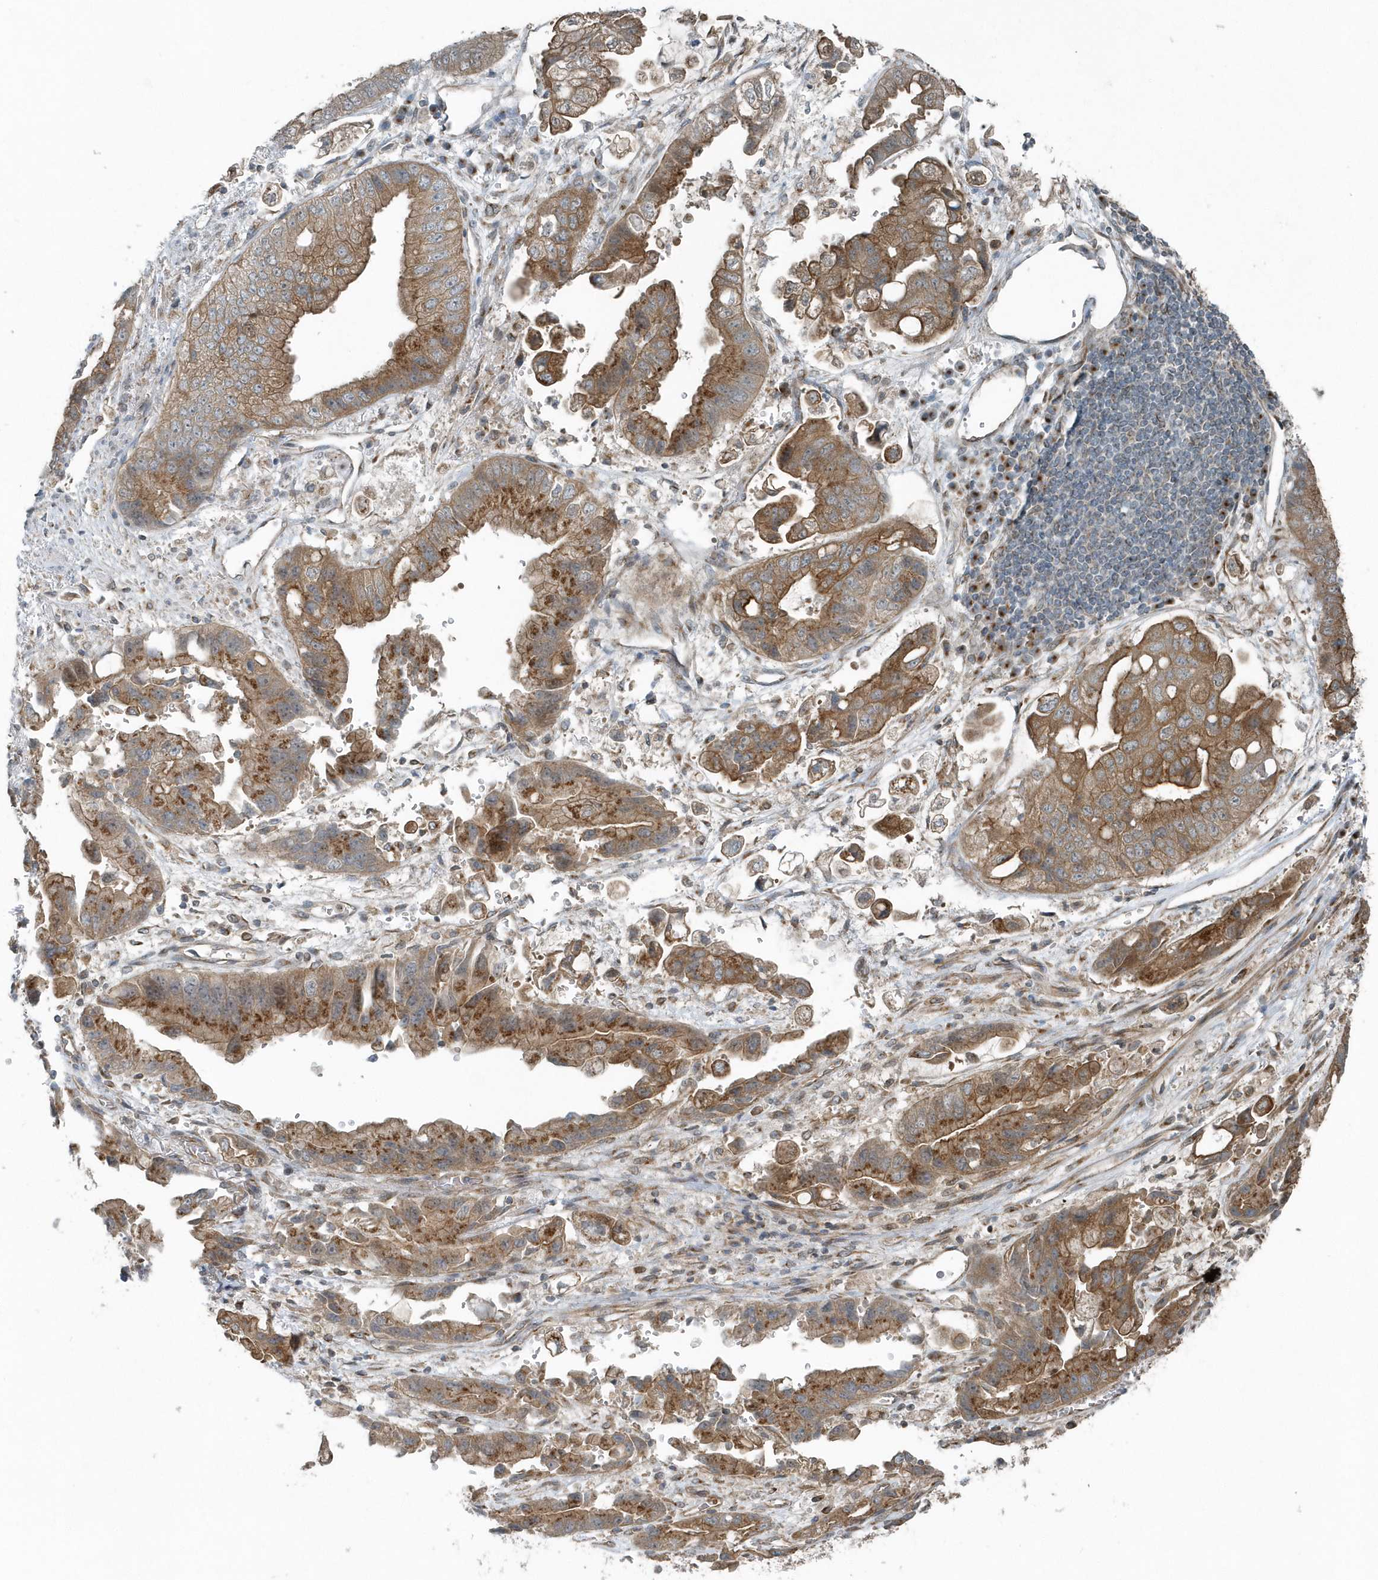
{"staining": {"intensity": "moderate", "quantity": ">75%", "location": "cytoplasmic/membranous"}, "tissue": "stomach cancer", "cell_type": "Tumor cells", "image_type": "cancer", "snomed": [{"axis": "morphology", "description": "Adenocarcinoma, NOS"}, {"axis": "topography", "description": "Stomach"}], "caption": "The photomicrograph shows a brown stain indicating the presence of a protein in the cytoplasmic/membranous of tumor cells in adenocarcinoma (stomach).", "gene": "GCC2", "patient": {"sex": "male", "age": 62}}